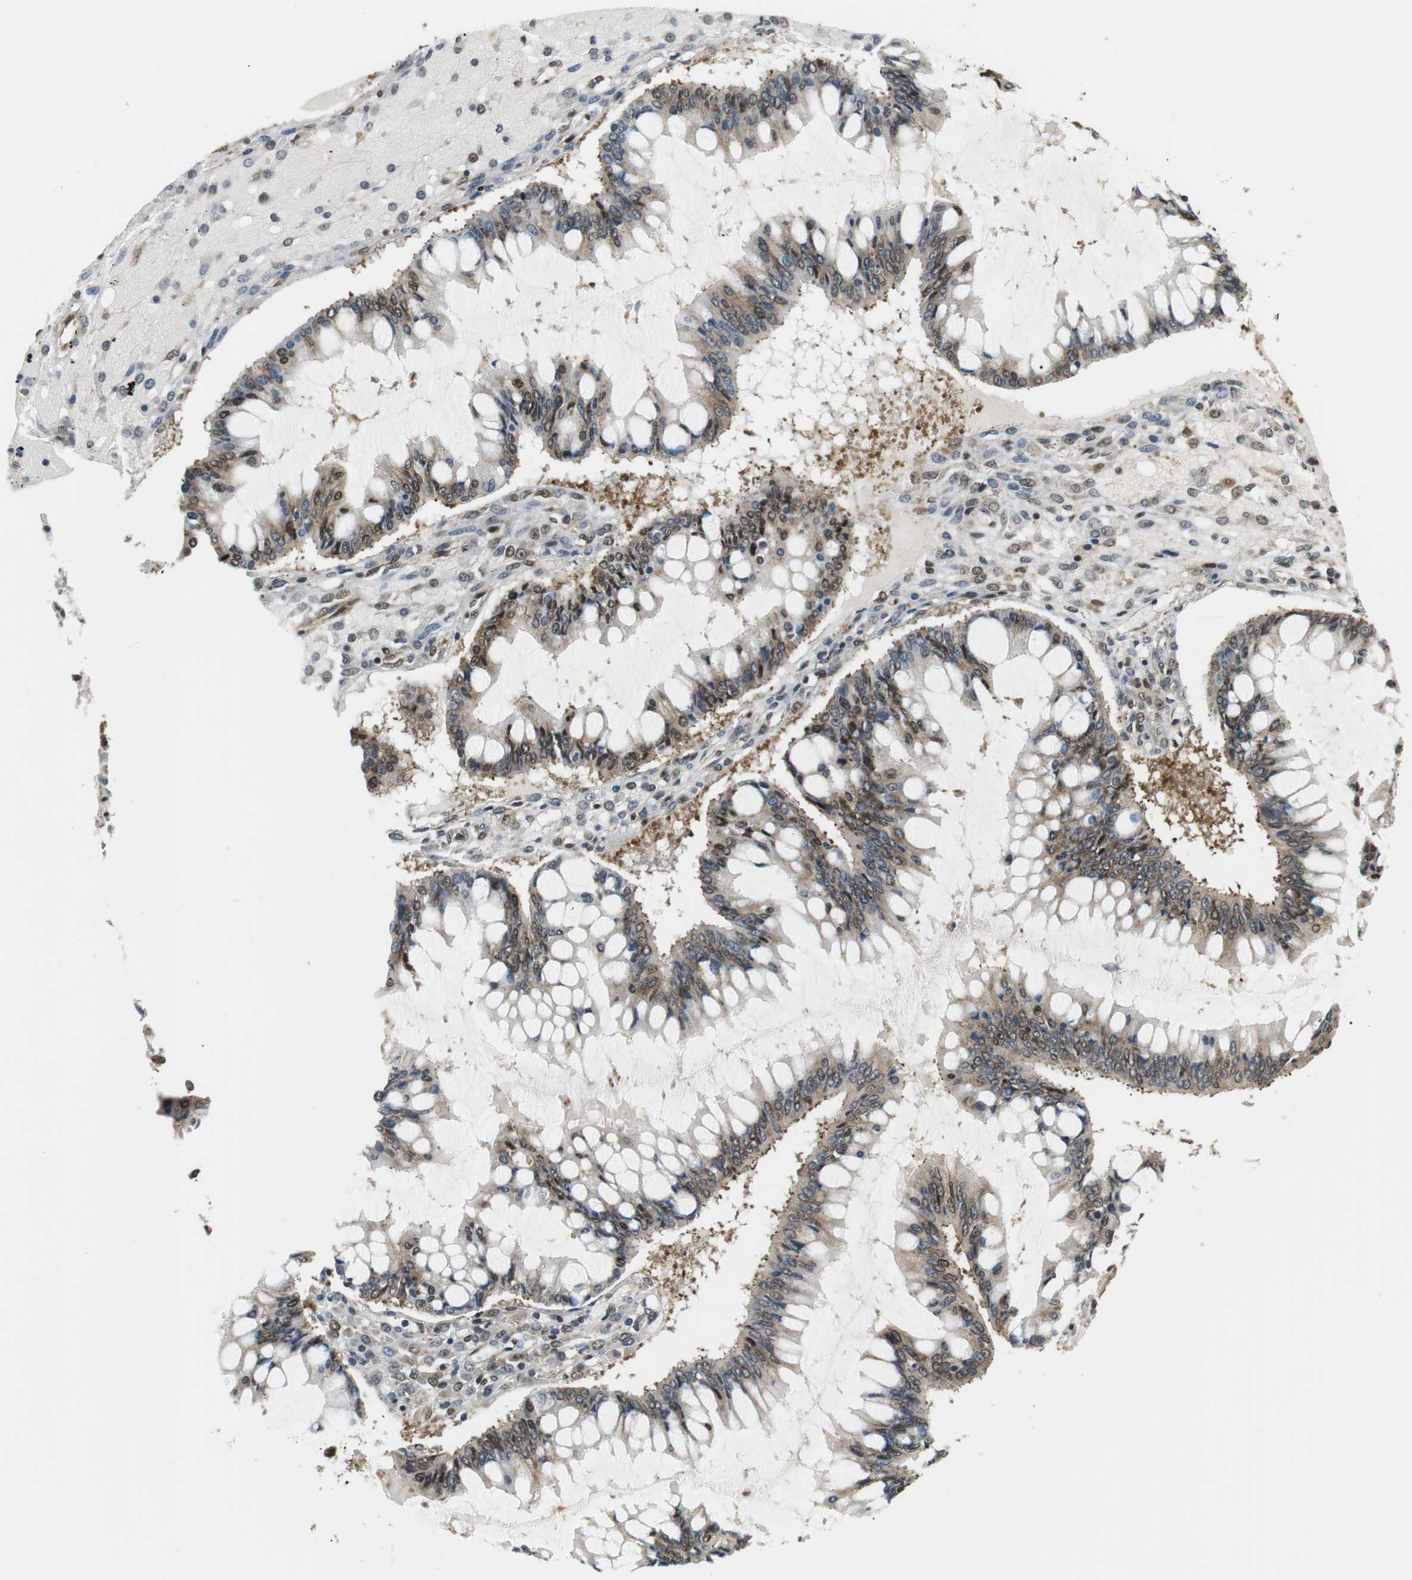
{"staining": {"intensity": "moderate", "quantity": "25%-75%", "location": "cytoplasmic/membranous,nuclear"}, "tissue": "ovarian cancer", "cell_type": "Tumor cells", "image_type": "cancer", "snomed": [{"axis": "morphology", "description": "Cystadenocarcinoma, mucinous, NOS"}, {"axis": "topography", "description": "Ovary"}], "caption": "Moderate cytoplasmic/membranous and nuclear protein positivity is seen in approximately 25%-75% of tumor cells in ovarian mucinous cystadenocarcinoma.", "gene": "CSNK2B", "patient": {"sex": "female", "age": 73}}